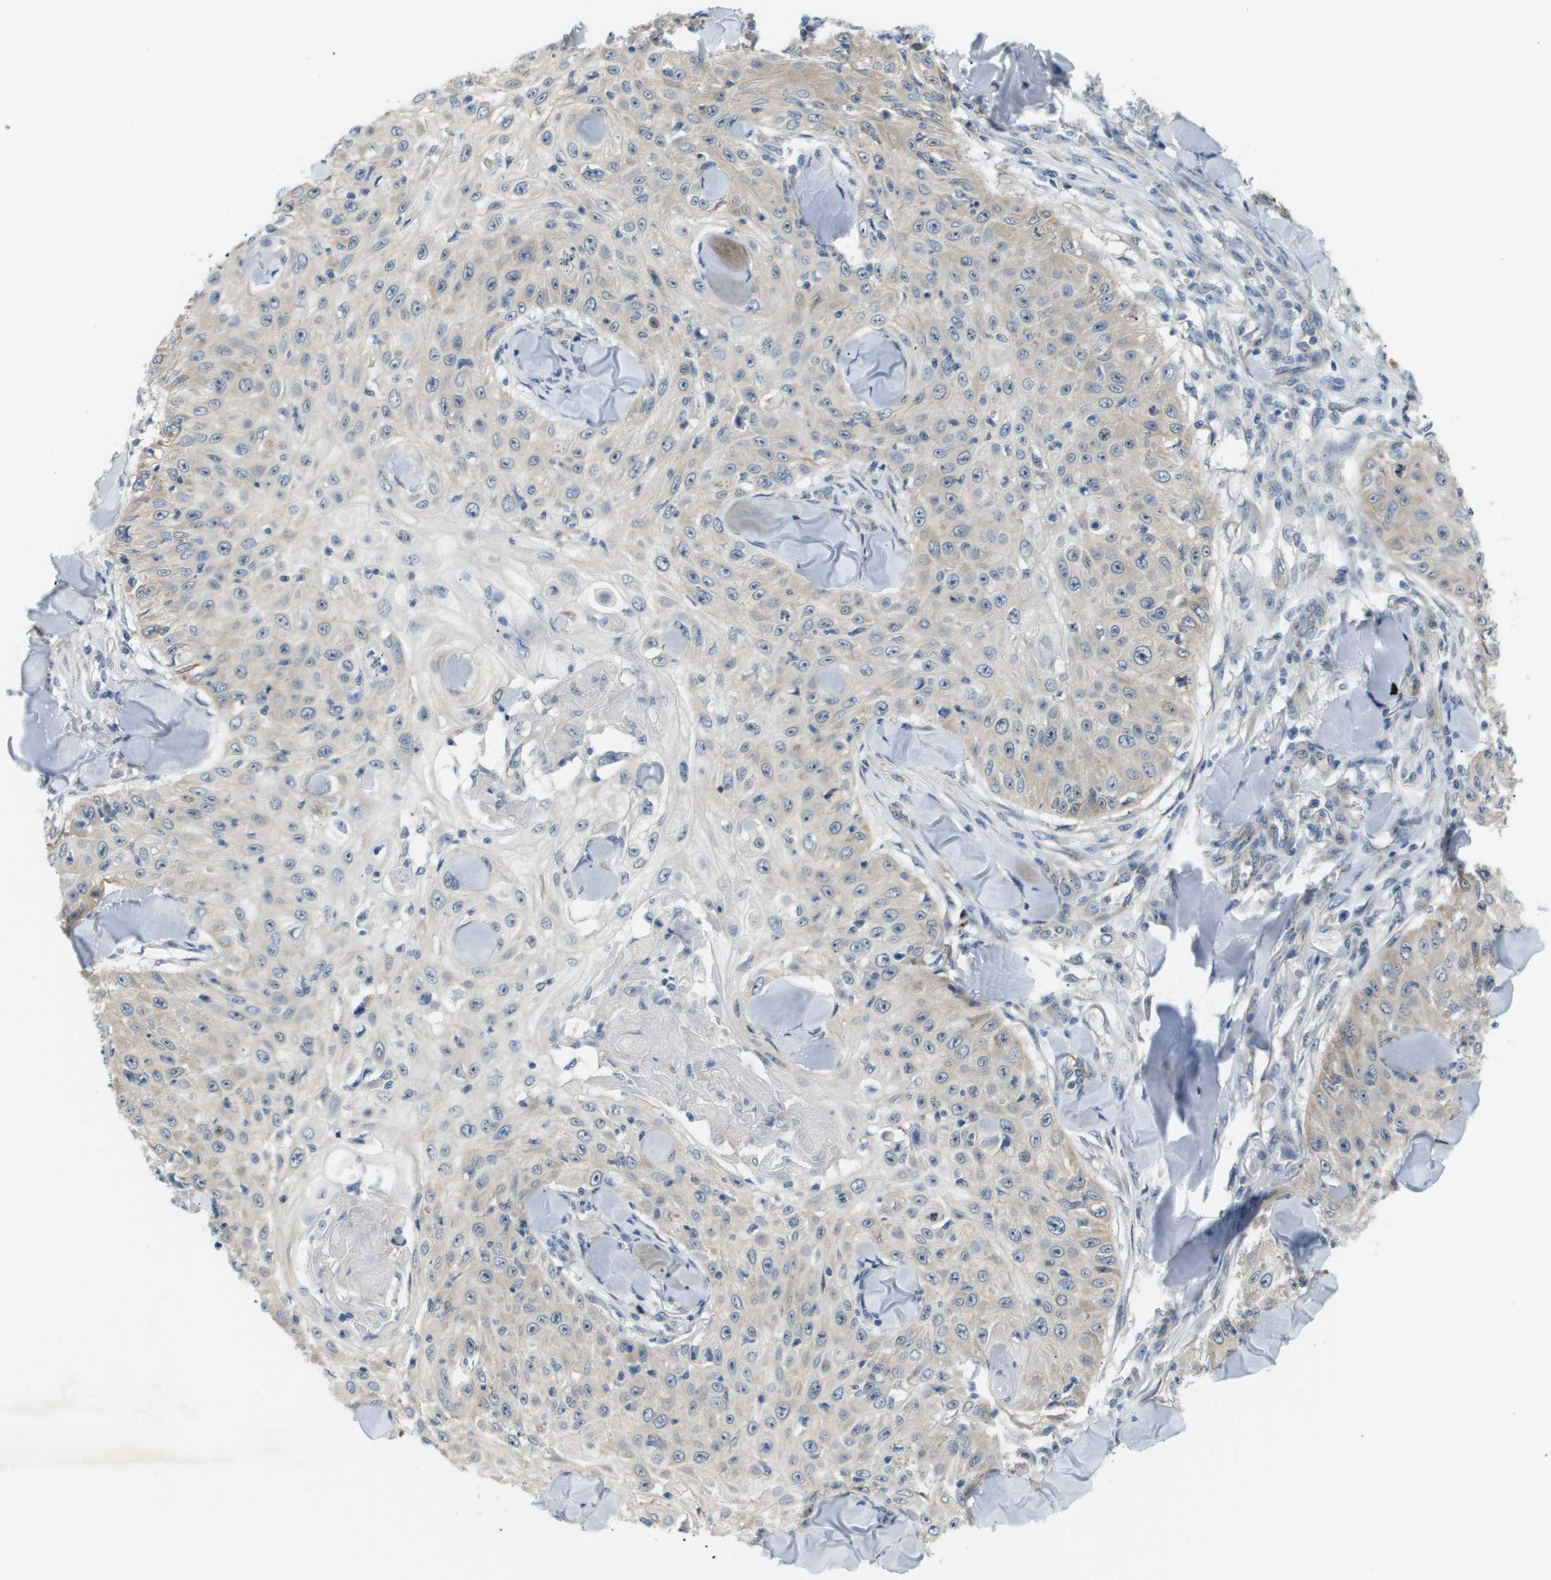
{"staining": {"intensity": "negative", "quantity": "none", "location": "none"}, "tissue": "skin cancer", "cell_type": "Tumor cells", "image_type": "cancer", "snomed": [{"axis": "morphology", "description": "Squamous cell carcinoma, NOS"}, {"axis": "topography", "description": "Skin"}], "caption": "Skin squamous cell carcinoma was stained to show a protein in brown. There is no significant staining in tumor cells. The staining was performed using DAB (3,3'-diaminobenzidine) to visualize the protein expression in brown, while the nuclei were stained in blue with hematoxylin (Magnification: 20x).", "gene": "OTUD5", "patient": {"sex": "male", "age": 86}}